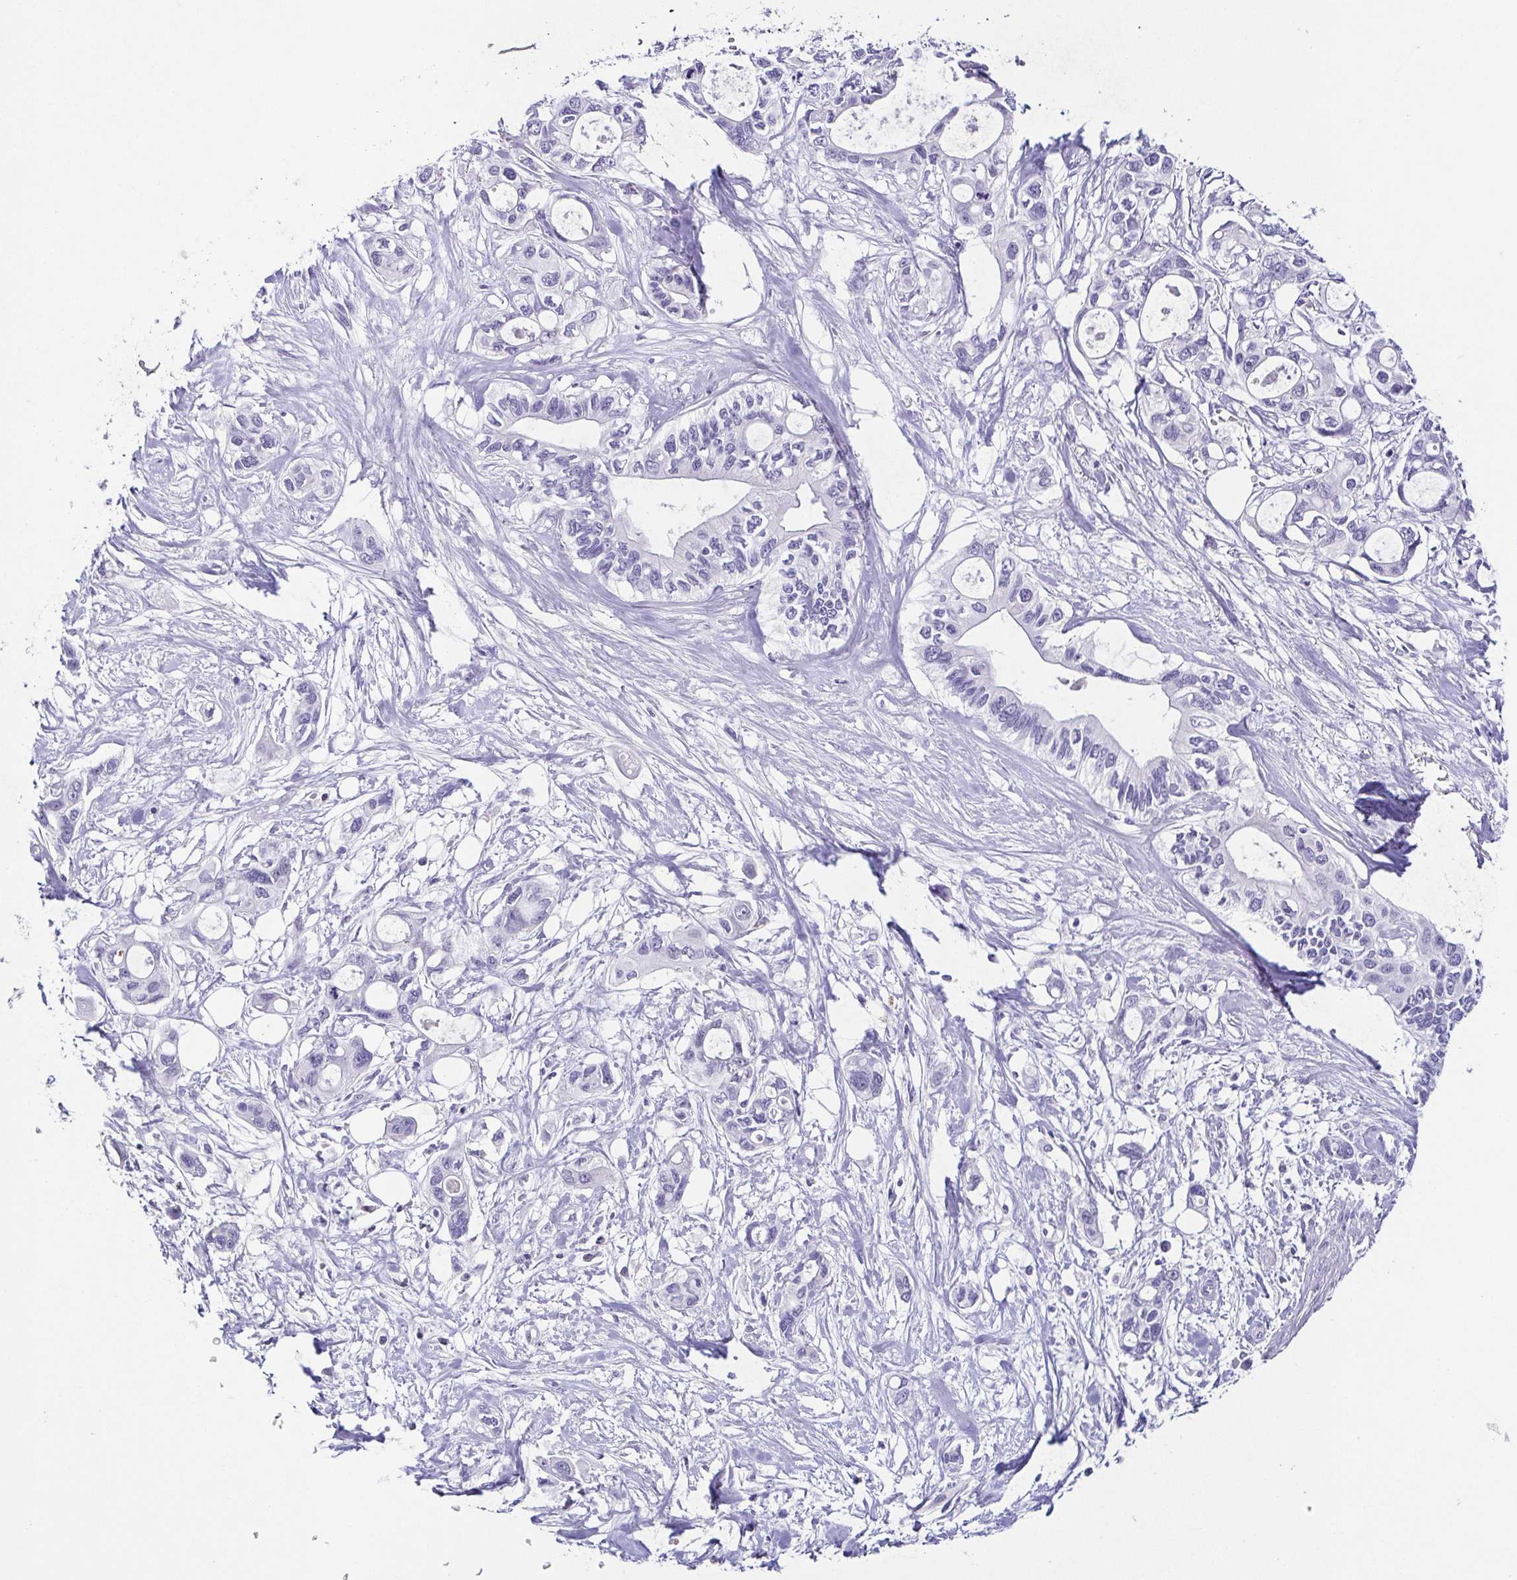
{"staining": {"intensity": "negative", "quantity": "none", "location": "none"}, "tissue": "pancreatic cancer", "cell_type": "Tumor cells", "image_type": "cancer", "snomed": [{"axis": "morphology", "description": "Adenocarcinoma, NOS"}, {"axis": "topography", "description": "Pancreas"}], "caption": "Protein analysis of adenocarcinoma (pancreatic) demonstrates no significant staining in tumor cells. (Brightfield microscopy of DAB IHC at high magnification).", "gene": "TP73", "patient": {"sex": "male", "age": 60}}